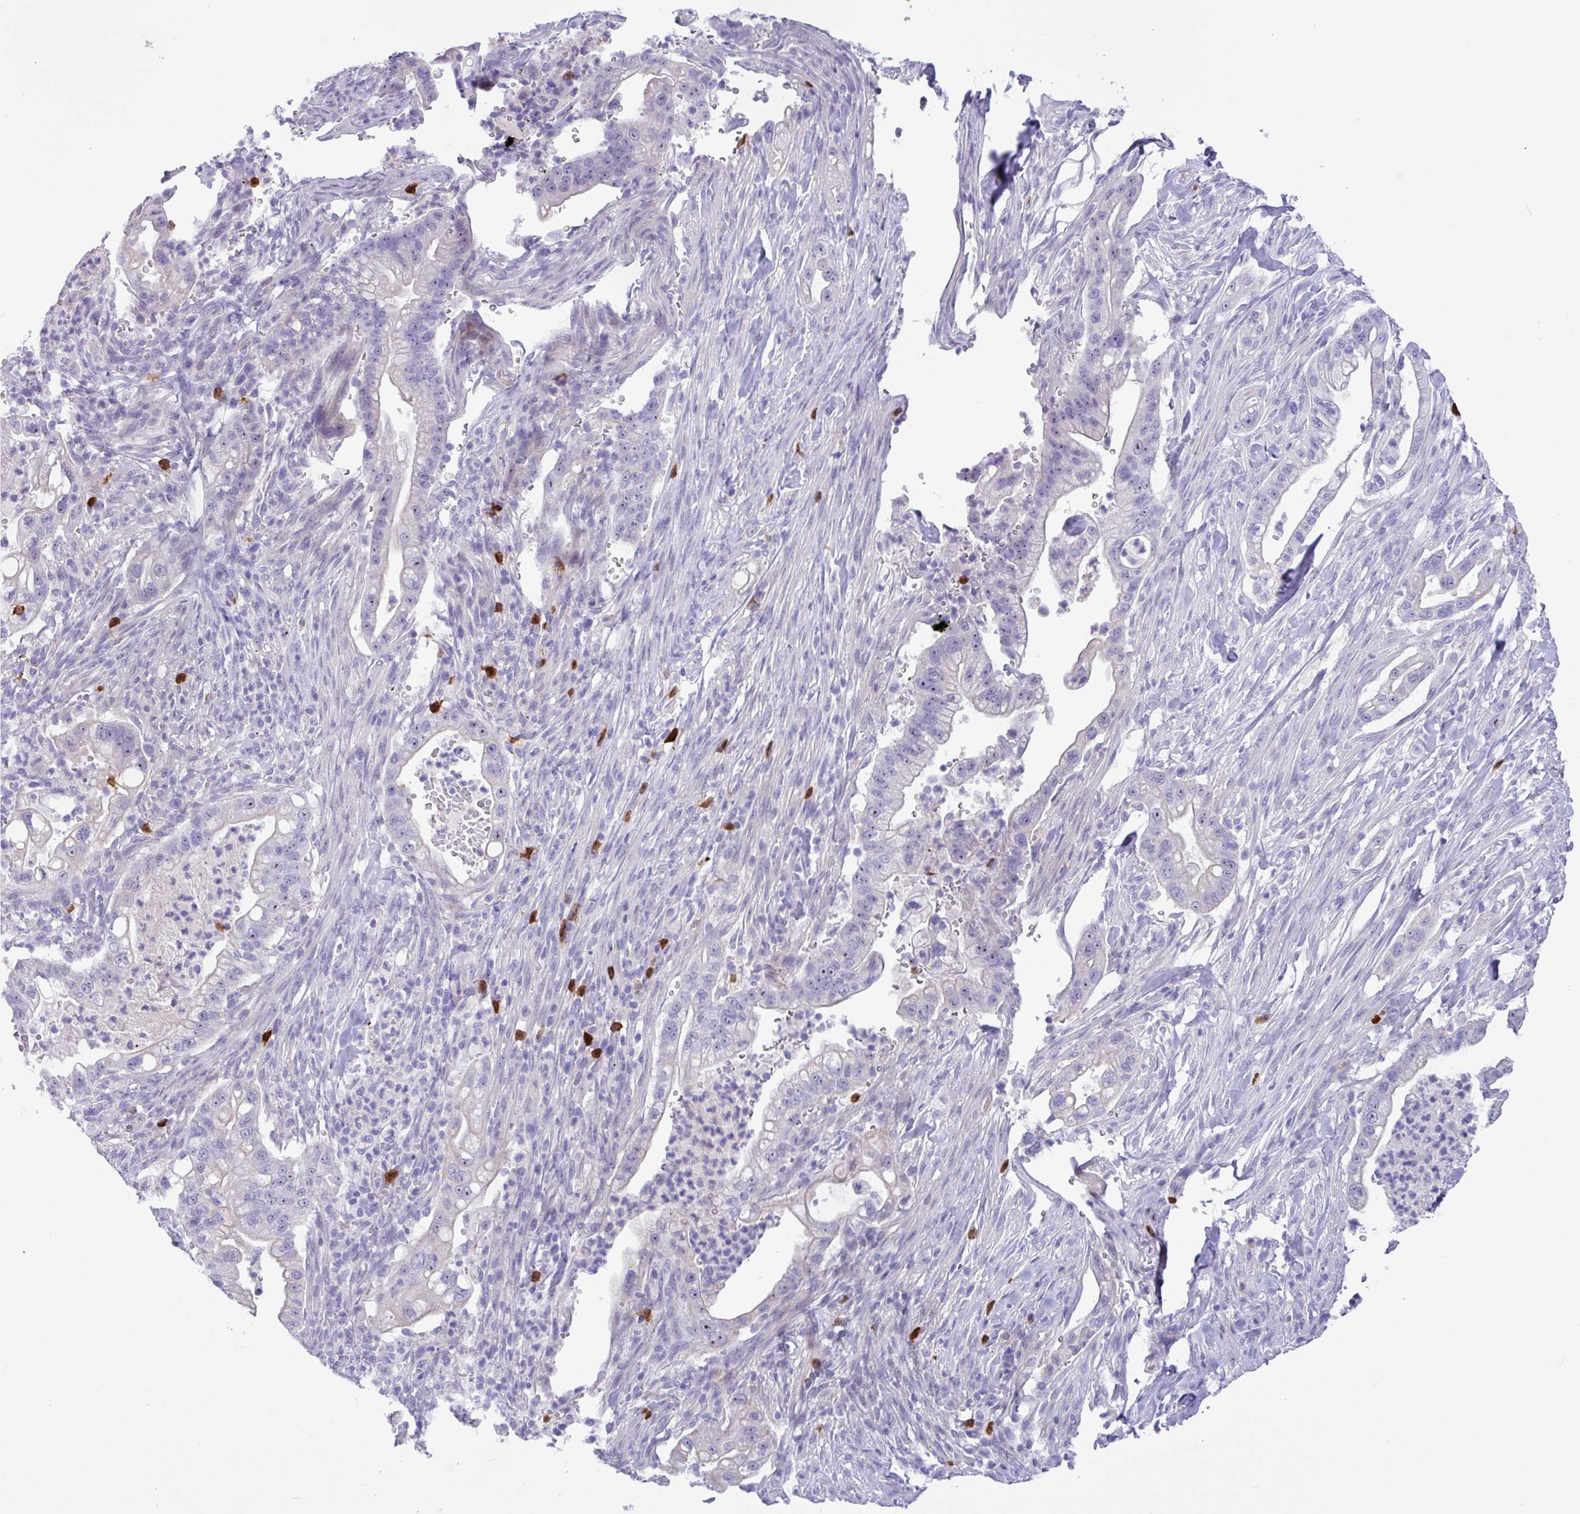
{"staining": {"intensity": "negative", "quantity": "none", "location": "none"}, "tissue": "pancreatic cancer", "cell_type": "Tumor cells", "image_type": "cancer", "snomed": [{"axis": "morphology", "description": "Adenocarcinoma, NOS"}, {"axis": "topography", "description": "Pancreas"}], "caption": "Human pancreatic adenocarcinoma stained for a protein using IHC shows no expression in tumor cells.", "gene": "MRM2", "patient": {"sex": "male", "age": 44}}